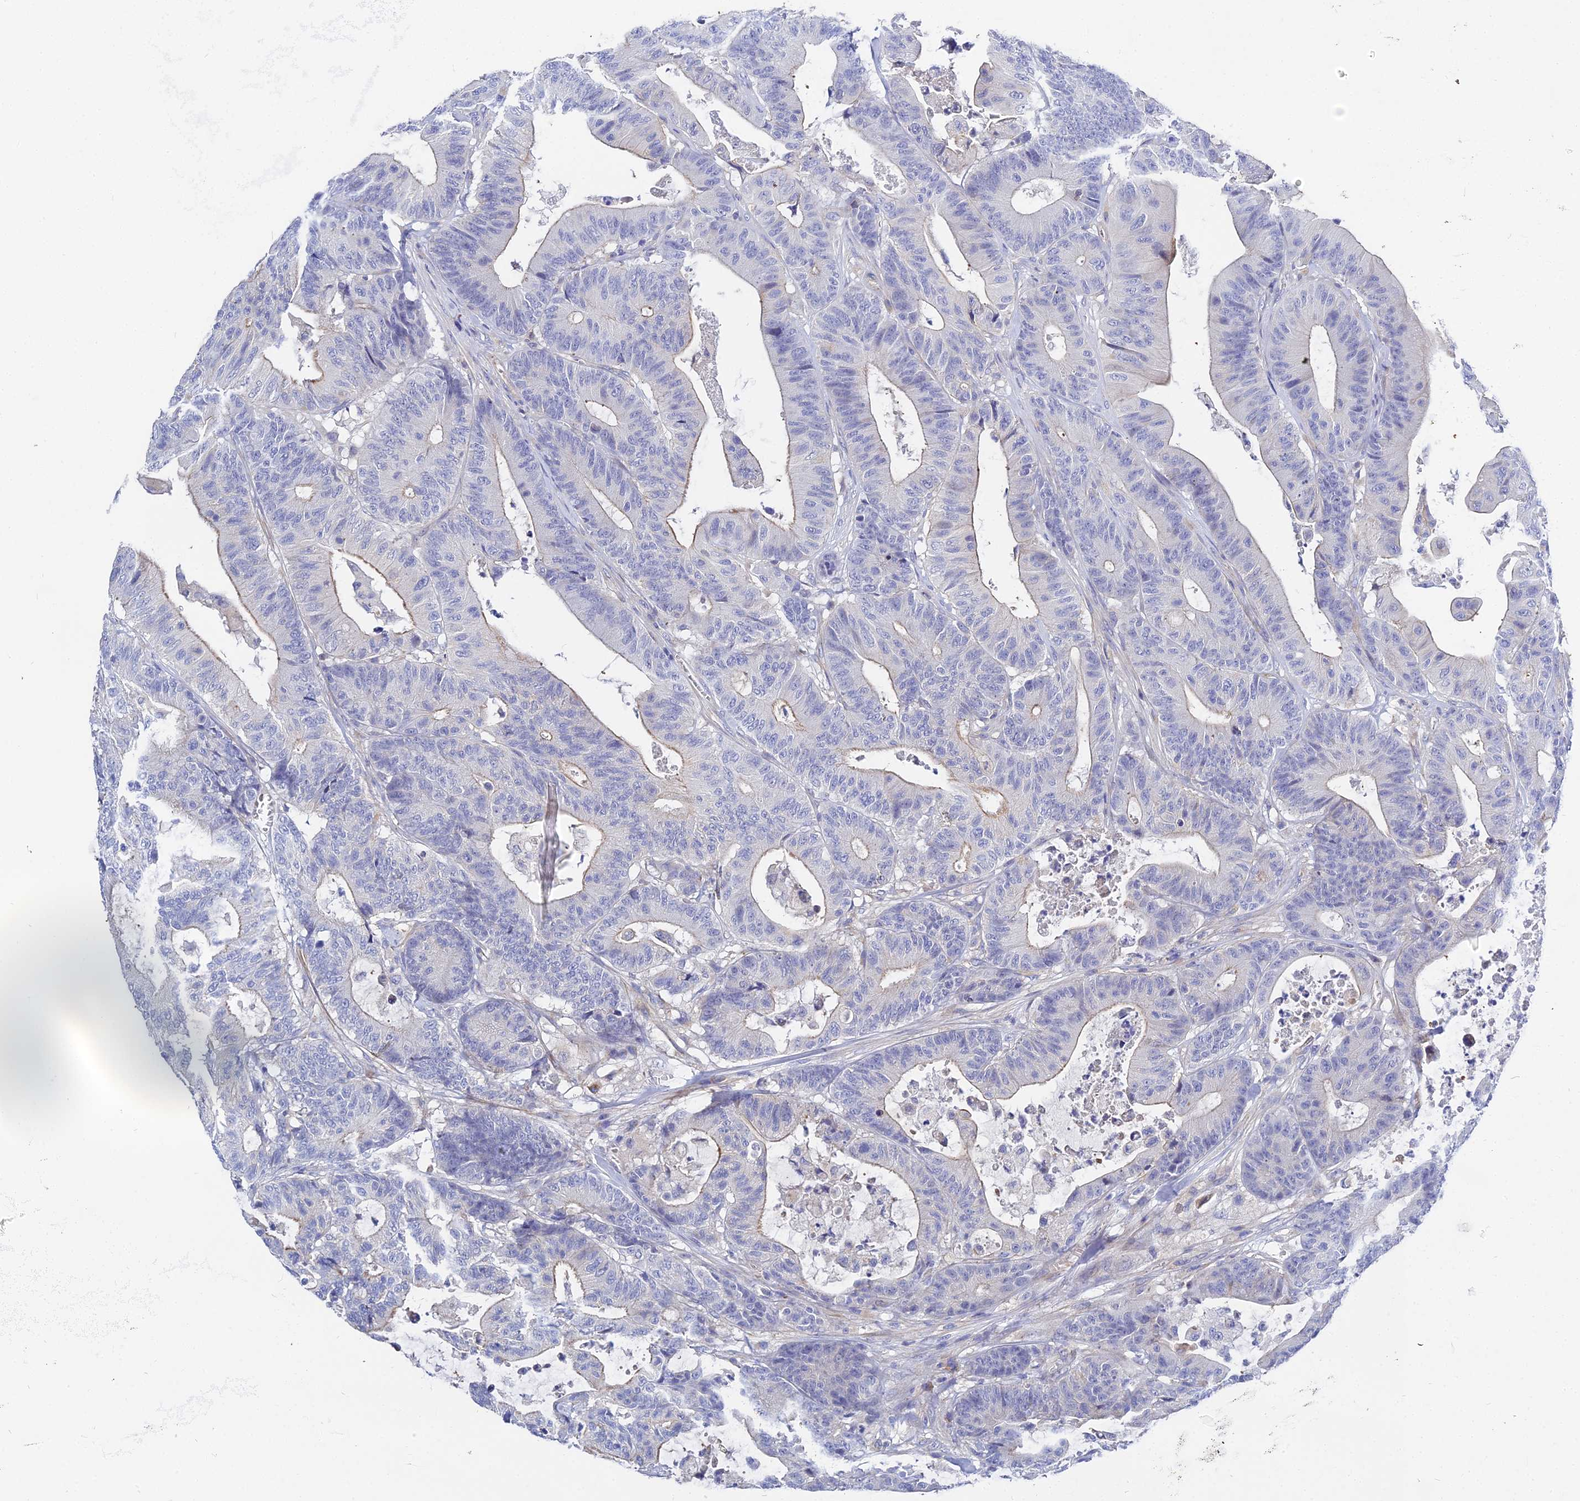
{"staining": {"intensity": "negative", "quantity": "none", "location": "none"}, "tissue": "colorectal cancer", "cell_type": "Tumor cells", "image_type": "cancer", "snomed": [{"axis": "morphology", "description": "Adenocarcinoma, NOS"}, {"axis": "topography", "description": "Colon"}], "caption": "Immunohistochemistry (IHC) of adenocarcinoma (colorectal) displays no expression in tumor cells. (Stains: DAB (3,3'-diaminobenzidine) immunohistochemistry (IHC) with hematoxylin counter stain, Microscopy: brightfield microscopy at high magnification).", "gene": "APOBEC3H", "patient": {"sex": "female", "age": 84}}